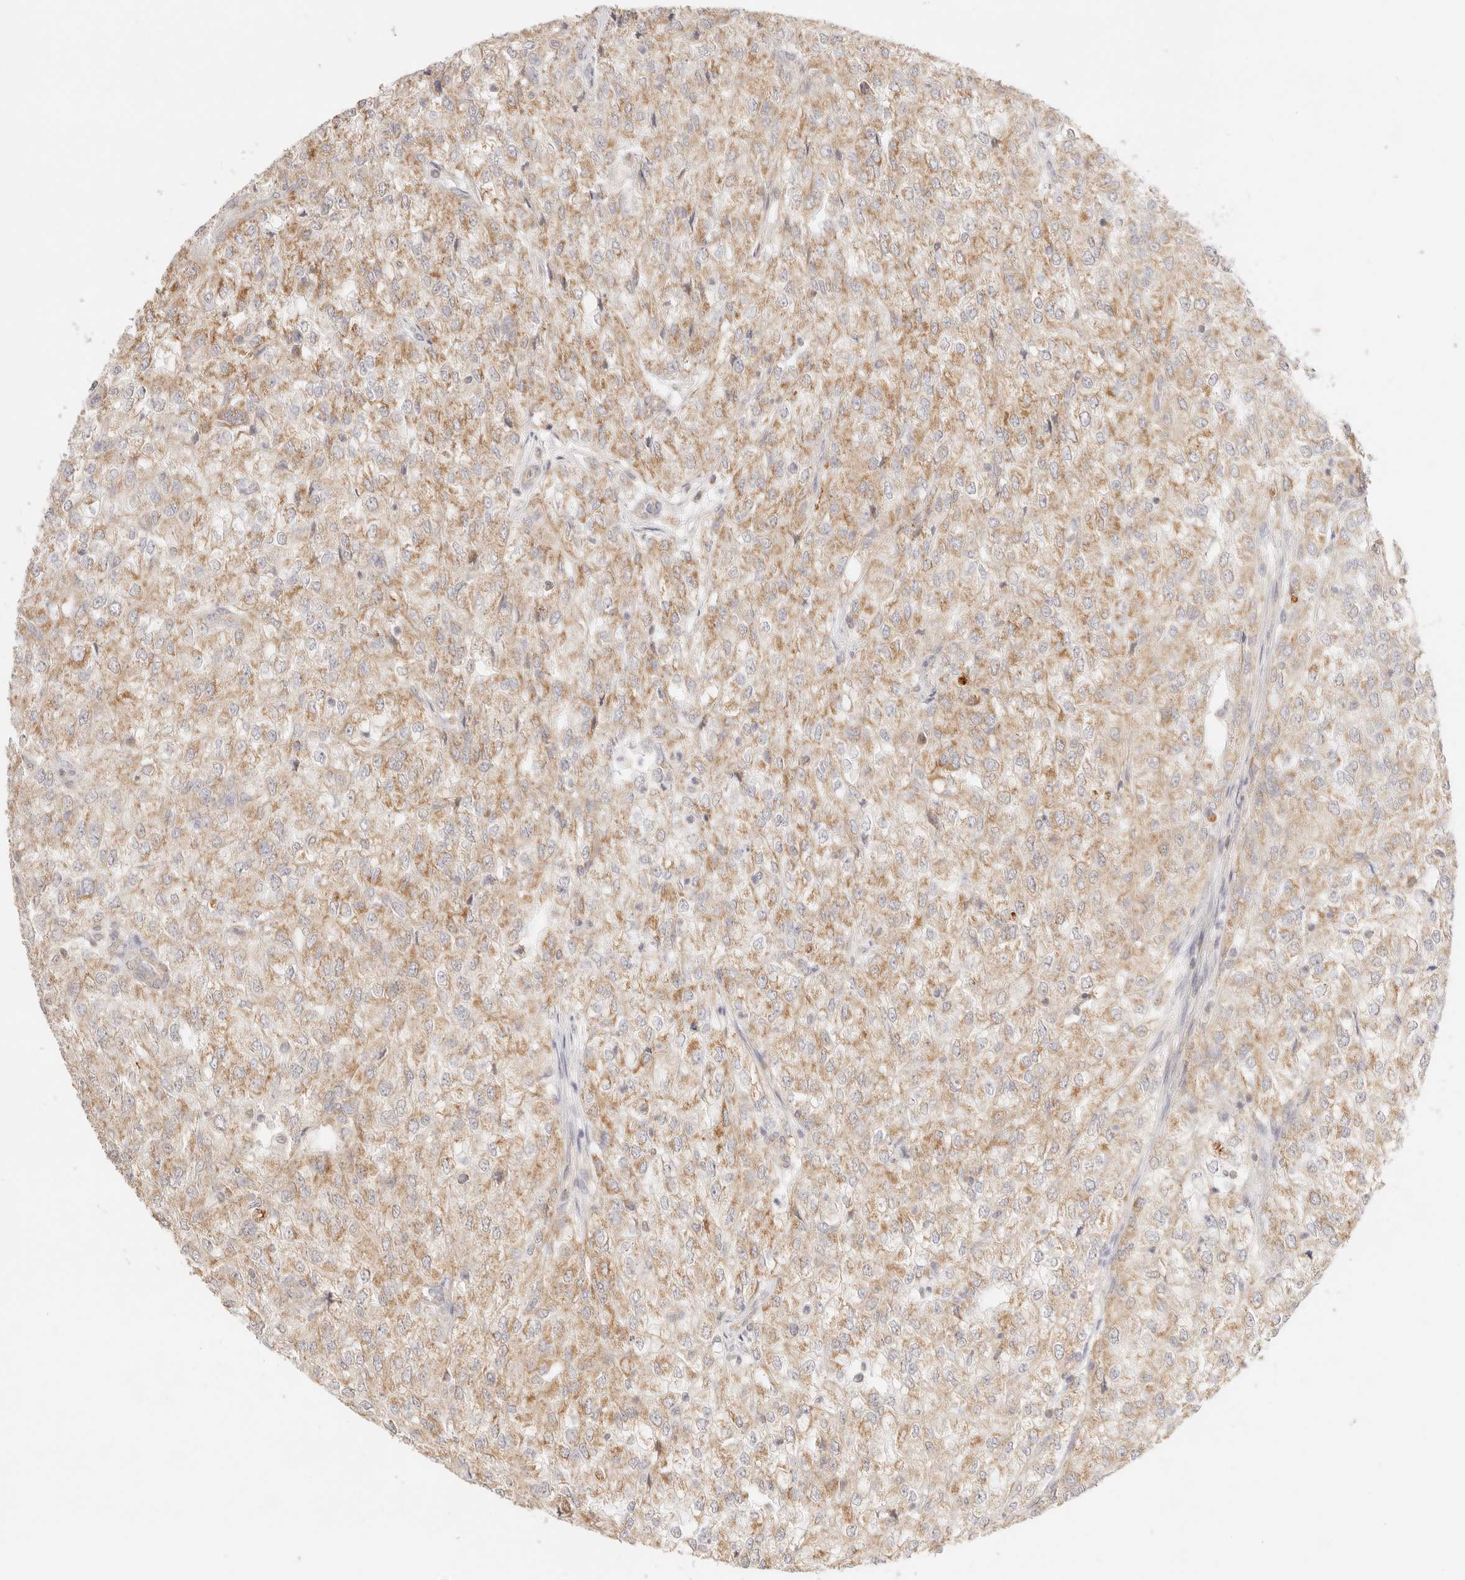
{"staining": {"intensity": "moderate", "quantity": ">75%", "location": "cytoplasmic/membranous"}, "tissue": "renal cancer", "cell_type": "Tumor cells", "image_type": "cancer", "snomed": [{"axis": "morphology", "description": "Adenocarcinoma, NOS"}, {"axis": "topography", "description": "Kidney"}], "caption": "IHC (DAB) staining of renal cancer (adenocarcinoma) shows moderate cytoplasmic/membranous protein expression in about >75% of tumor cells.", "gene": "ZC3H11A", "patient": {"sex": "female", "age": 54}}